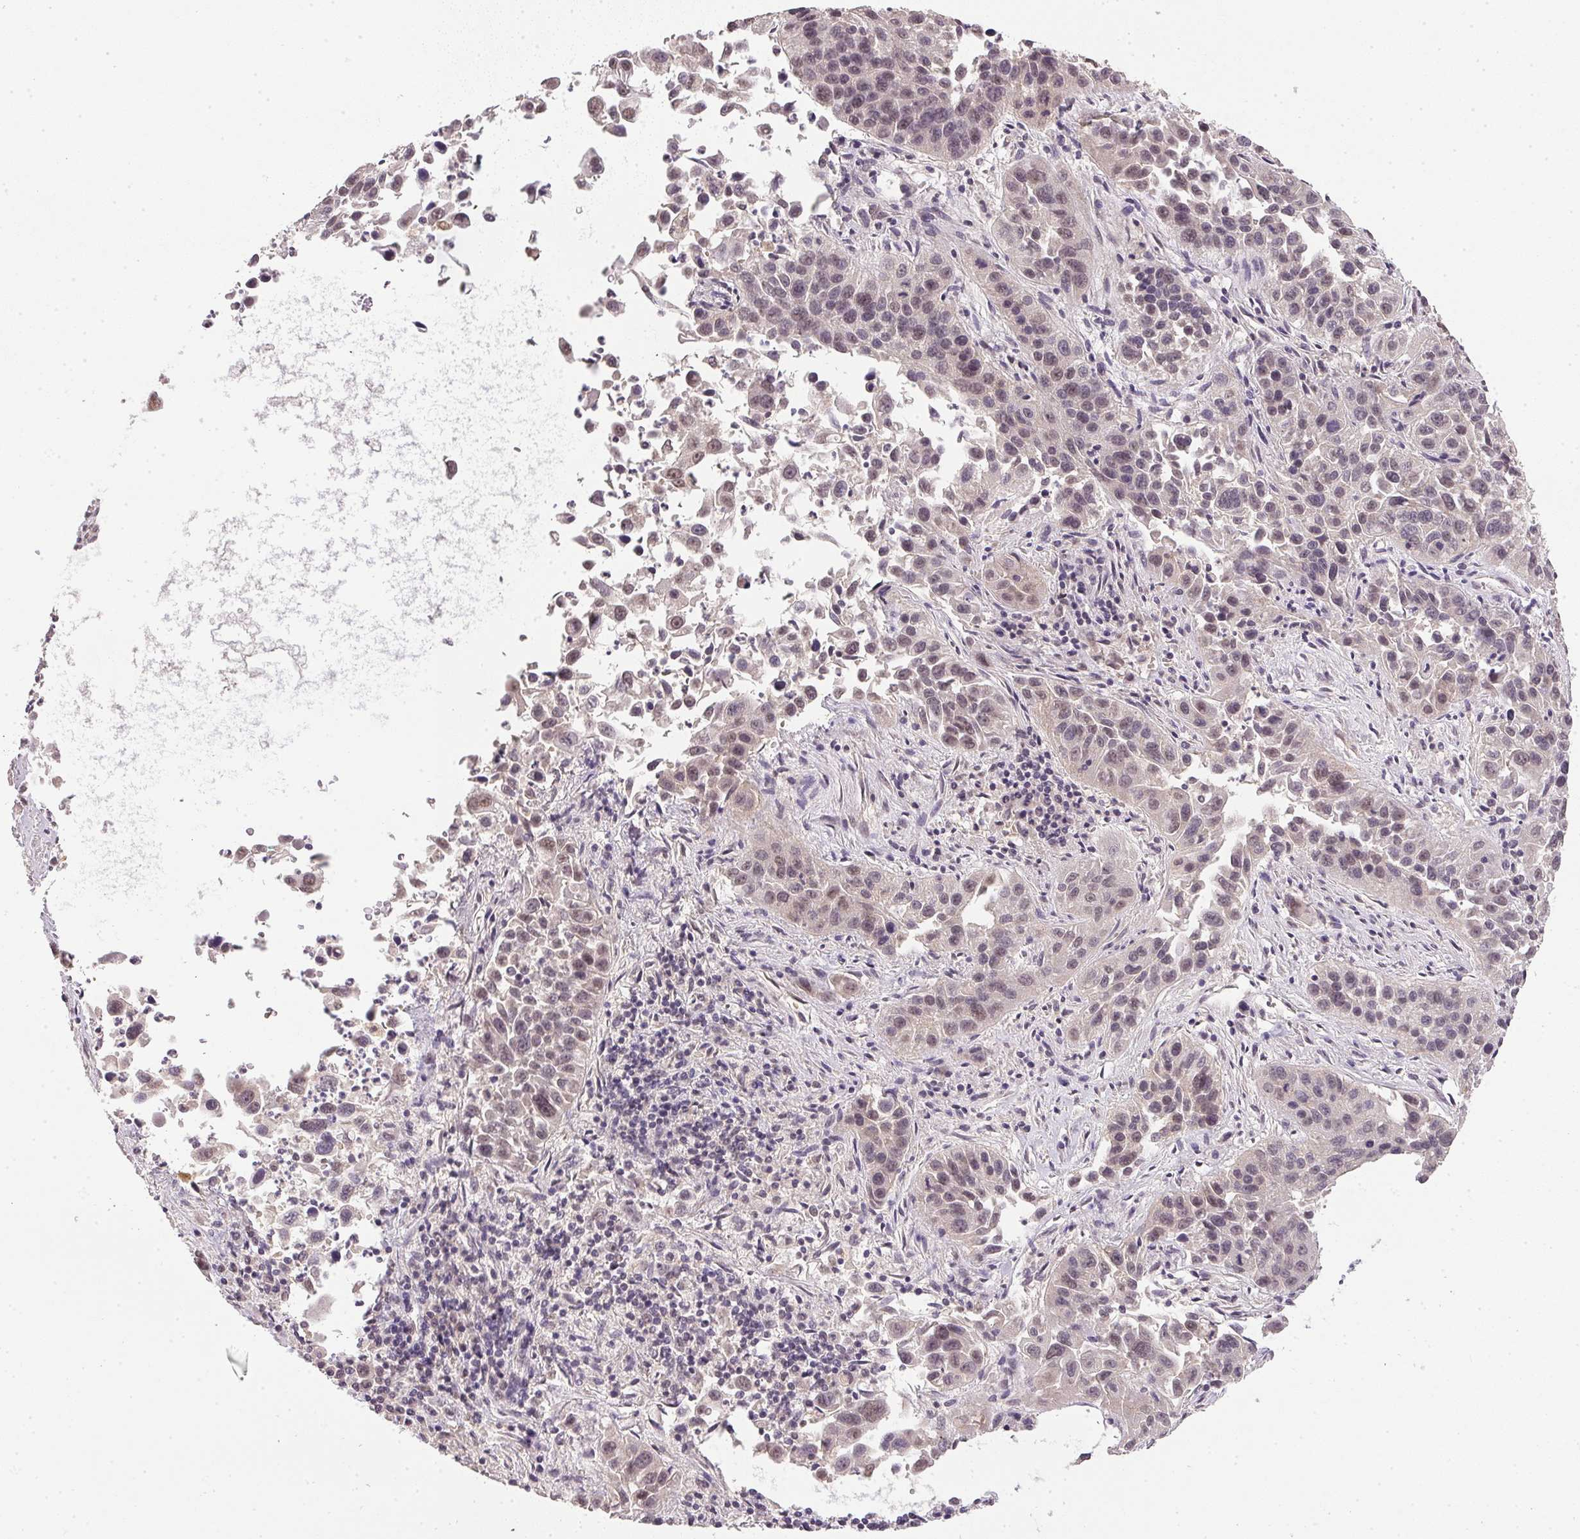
{"staining": {"intensity": "weak", "quantity": "25%-75%", "location": "nuclear"}, "tissue": "lung cancer", "cell_type": "Tumor cells", "image_type": "cancer", "snomed": [{"axis": "morphology", "description": "Squamous cell carcinoma, NOS"}, {"axis": "topography", "description": "Lung"}], "caption": "A photomicrograph showing weak nuclear positivity in about 25%-75% of tumor cells in lung cancer, as visualized by brown immunohistochemical staining.", "gene": "PPP4R4", "patient": {"sex": "female", "age": 61}}